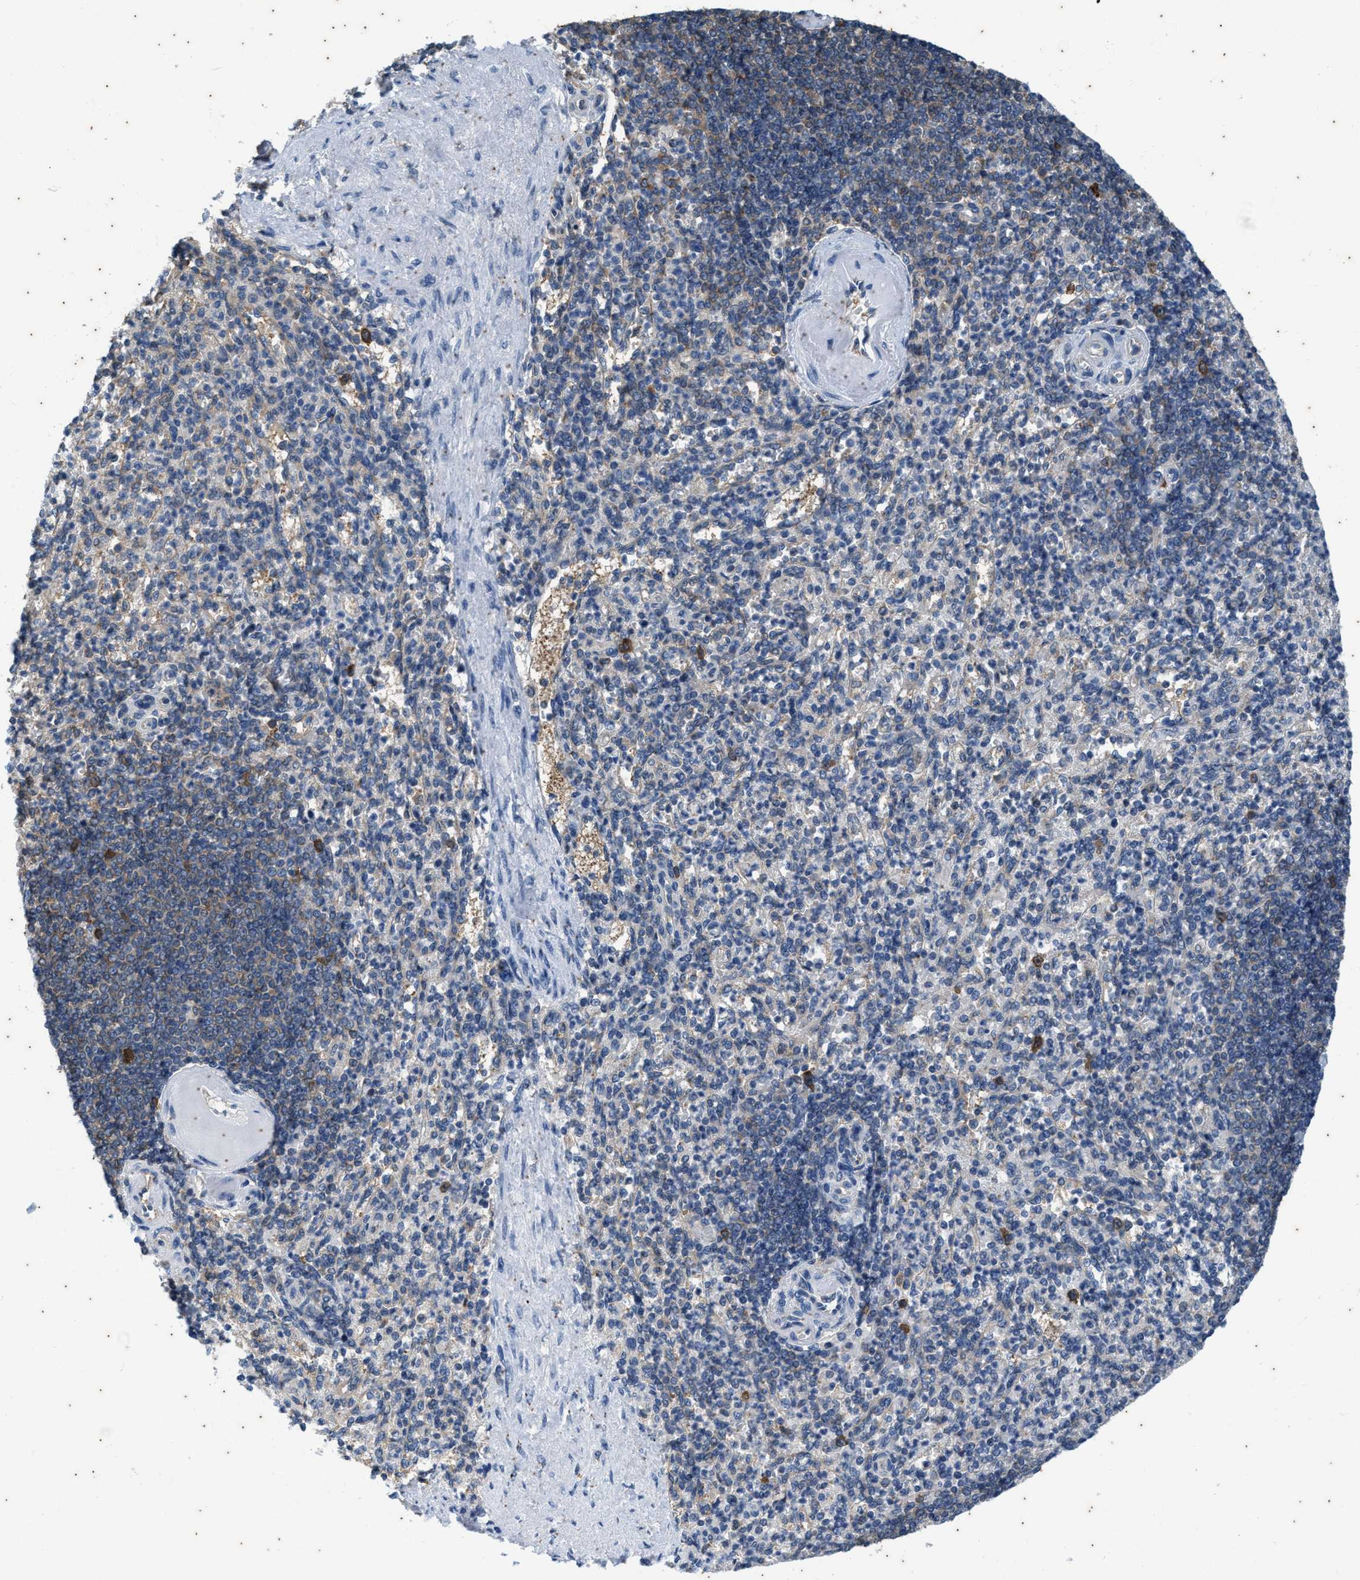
{"staining": {"intensity": "moderate", "quantity": "<25%", "location": "cytoplasmic/membranous"}, "tissue": "spleen", "cell_type": "Cells in red pulp", "image_type": "normal", "snomed": [{"axis": "morphology", "description": "Normal tissue, NOS"}, {"axis": "topography", "description": "Spleen"}], "caption": "DAB immunohistochemical staining of benign spleen shows moderate cytoplasmic/membranous protein positivity in about <25% of cells in red pulp.", "gene": "COX19", "patient": {"sex": "female", "age": 74}}